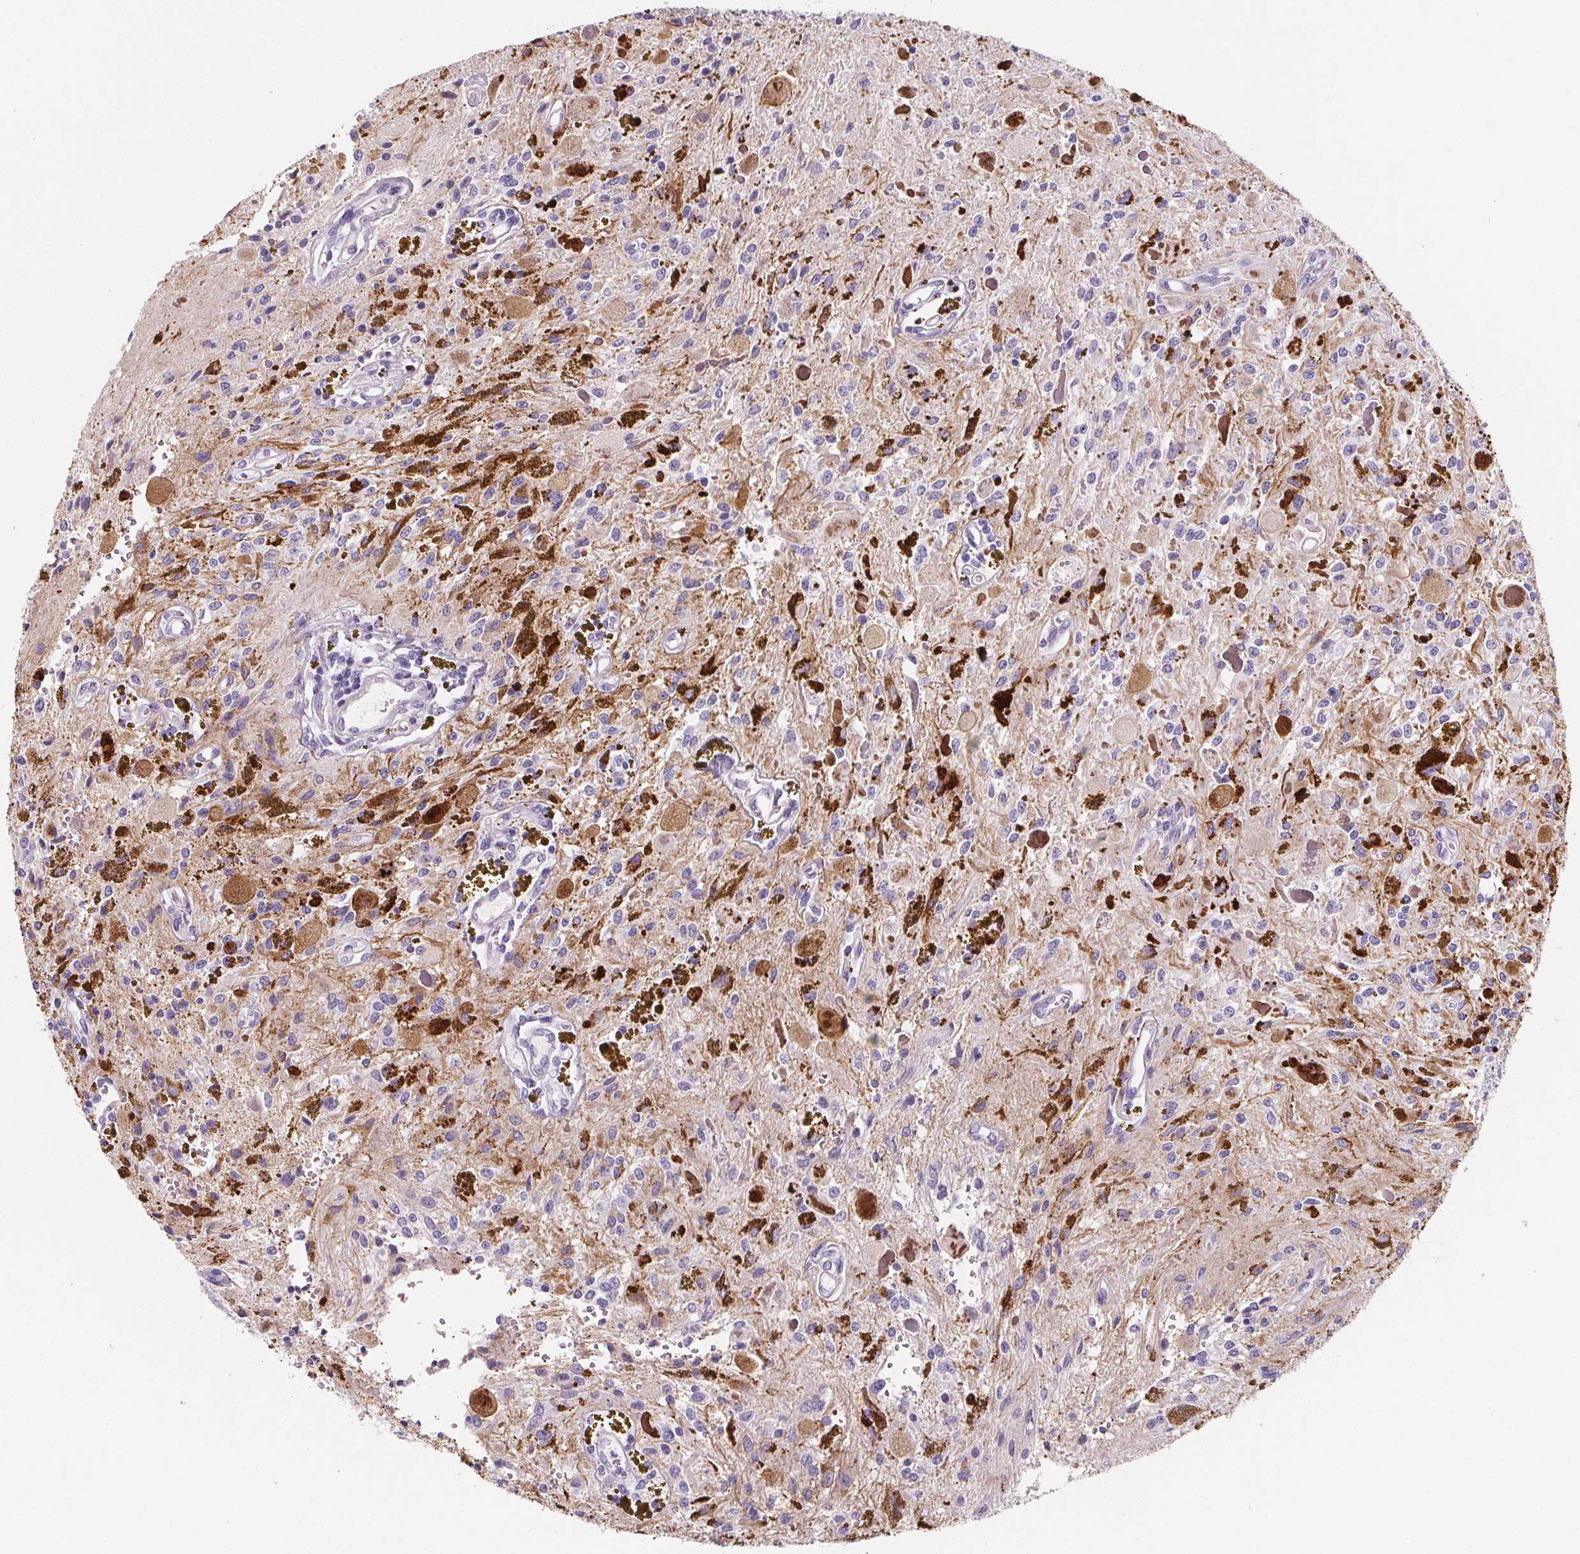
{"staining": {"intensity": "negative", "quantity": "none", "location": "none"}, "tissue": "glioma", "cell_type": "Tumor cells", "image_type": "cancer", "snomed": [{"axis": "morphology", "description": "Glioma, malignant, Low grade"}, {"axis": "topography", "description": "Cerebellum"}], "caption": "Micrograph shows no significant protein expression in tumor cells of low-grade glioma (malignant).", "gene": "ADRB1", "patient": {"sex": "female", "age": 14}}